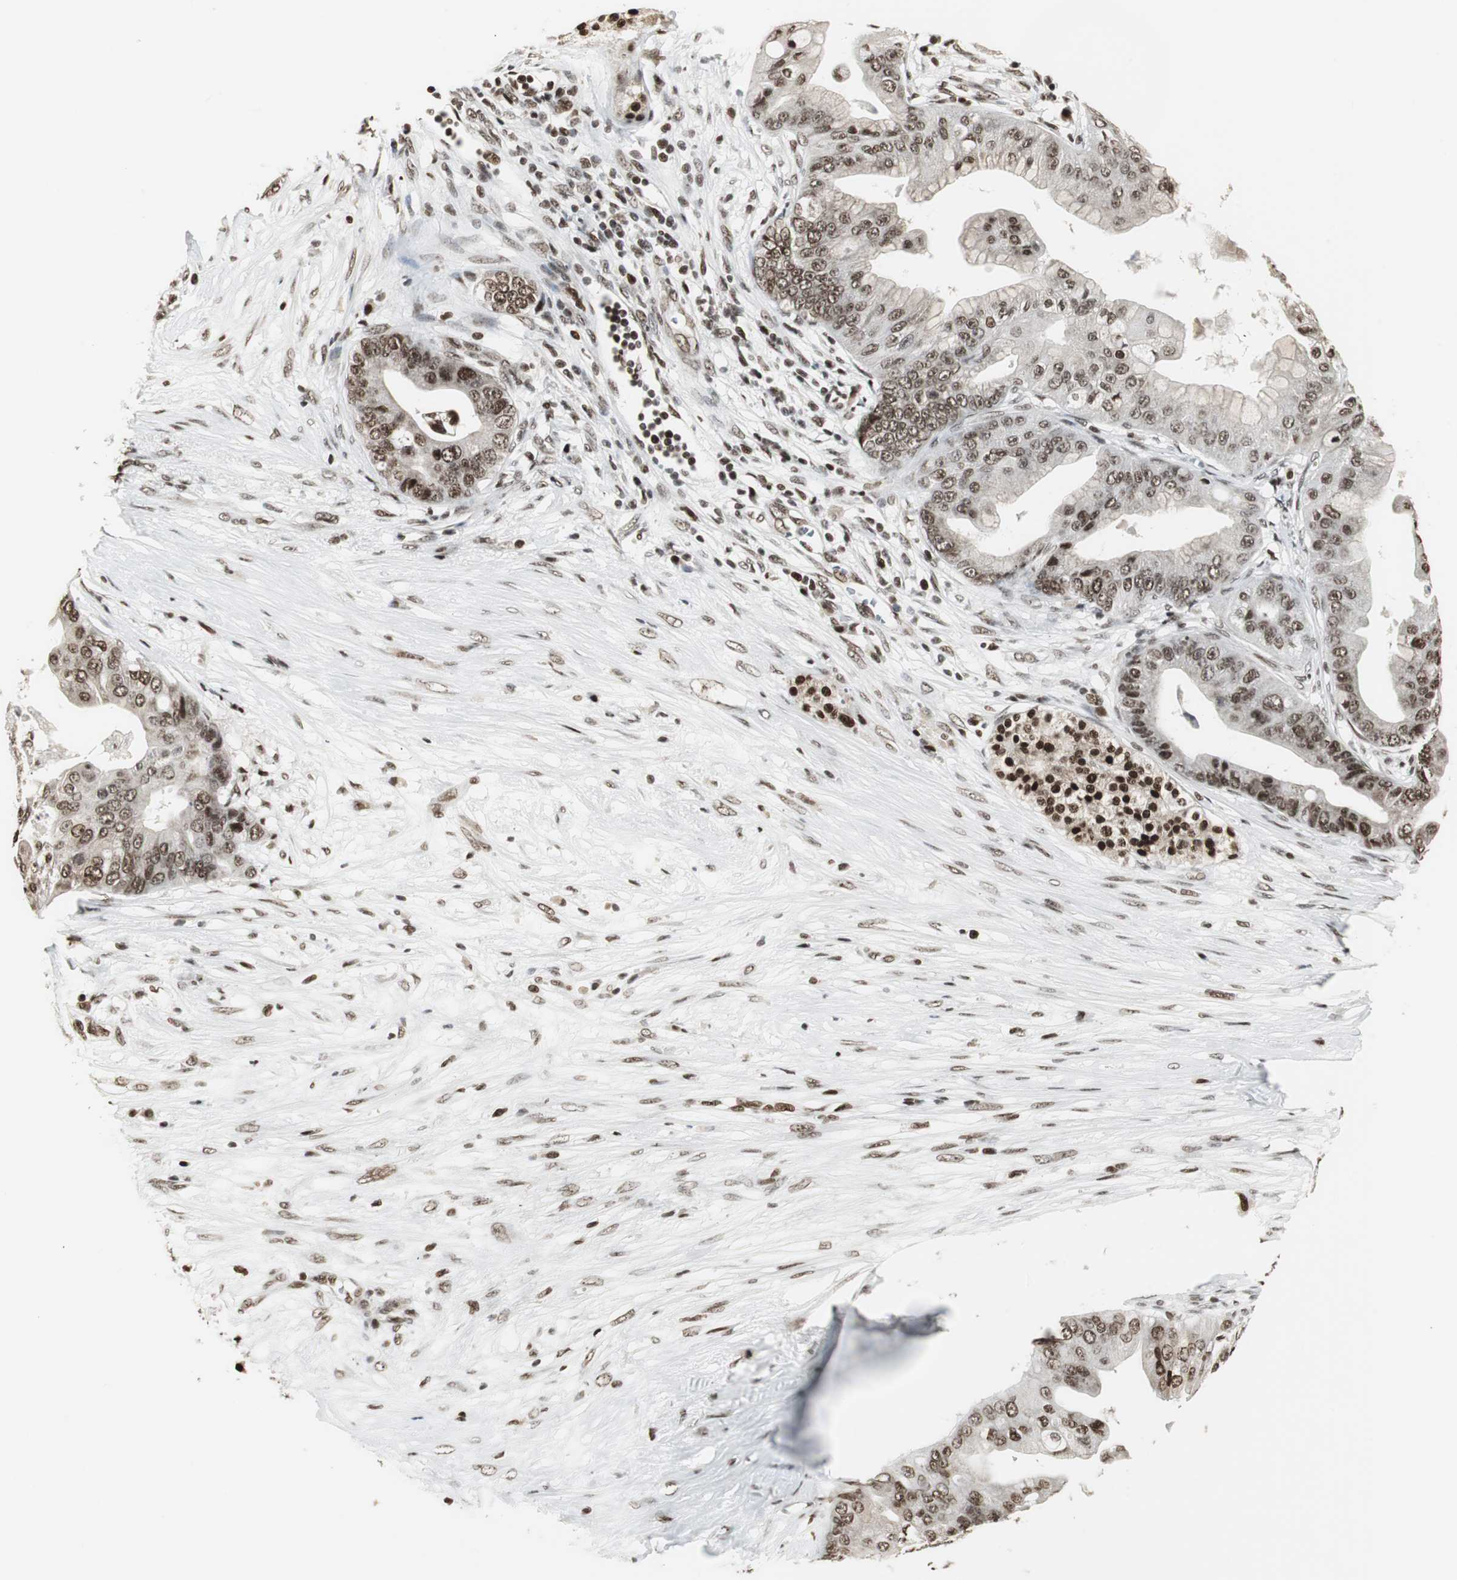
{"staining": {"intensity": "moderate", "quantity": ">75%", "location": "nuclear"}, "tissue": "pancreatic cancer", "cell_type": "Tumor cells", "image_type": "cancer", "snomed": [{"axis": "morphology", "description": "Adenocarcinoma, NOS"}, {"axis": "topography", "description": "Pancreas"}], "caption": "Immunohistochemical staining of pancreatic cancer reveals medium levels of moderate nuclear expression in approximately >75% of tumor cells.", "gene": "PARN", "patient": {"sex": "female", "age": 75}}